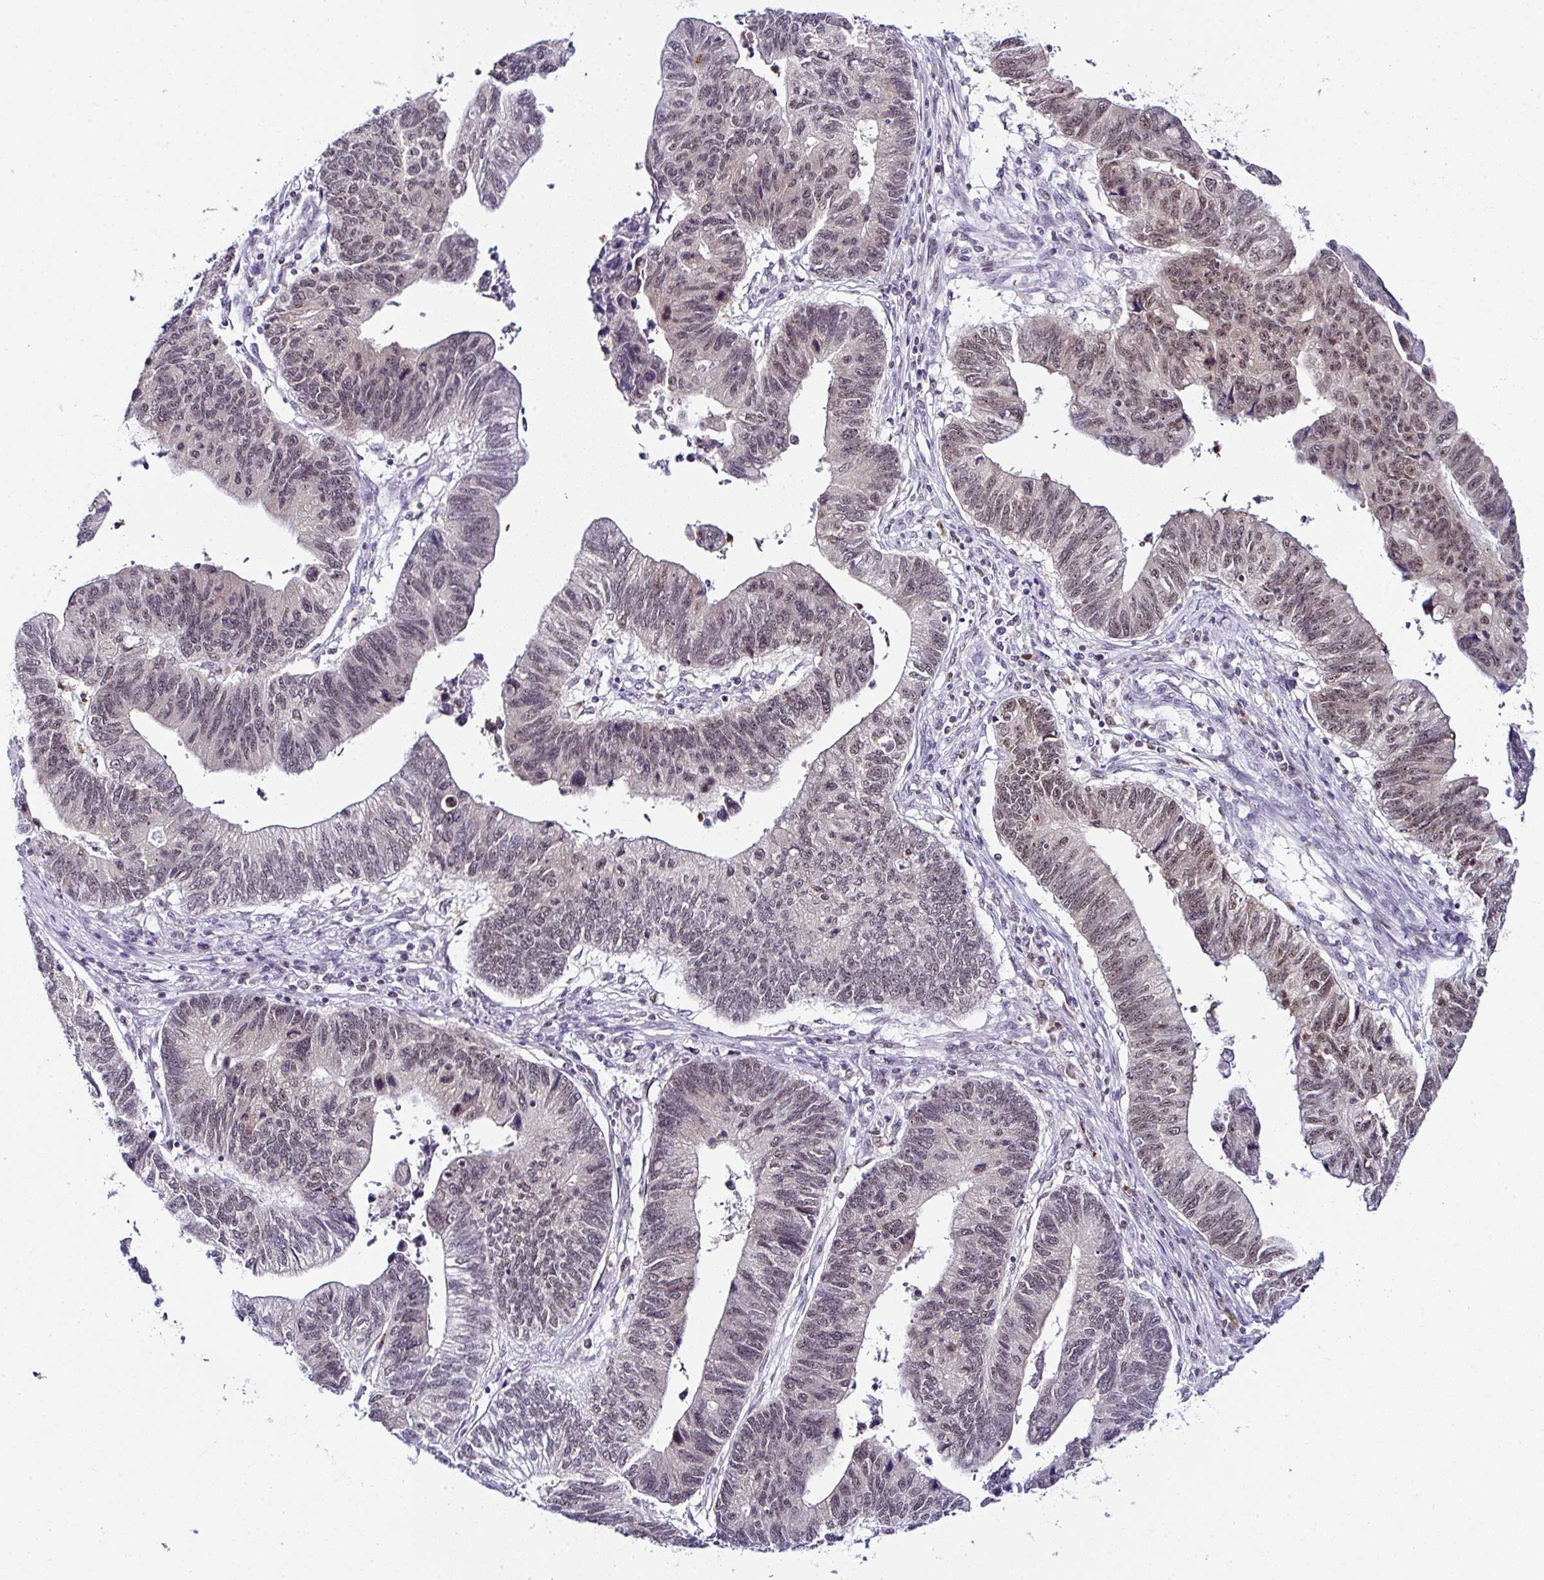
{"staining": {"intensity": "moderate", "quantity": ">75%", "location": "nuclear"}, "tissue": "stomach cancer", "cell_type": "Tumor cells", "image_type": "cancer", "snomed": [{"axis": "morphology", "description": "Adenocarcinoma, NOS"}, {"axis": "topography", "description": "Stomach"}], "caption": "Human stomach cancer (adenocarcinoma) stained for a protein (brown) demonstrates moderate nuclear positive staining in about >75% of tumor cells.", "gene": "PTPN2", "patient": {"sex": "male", "age": 59}}